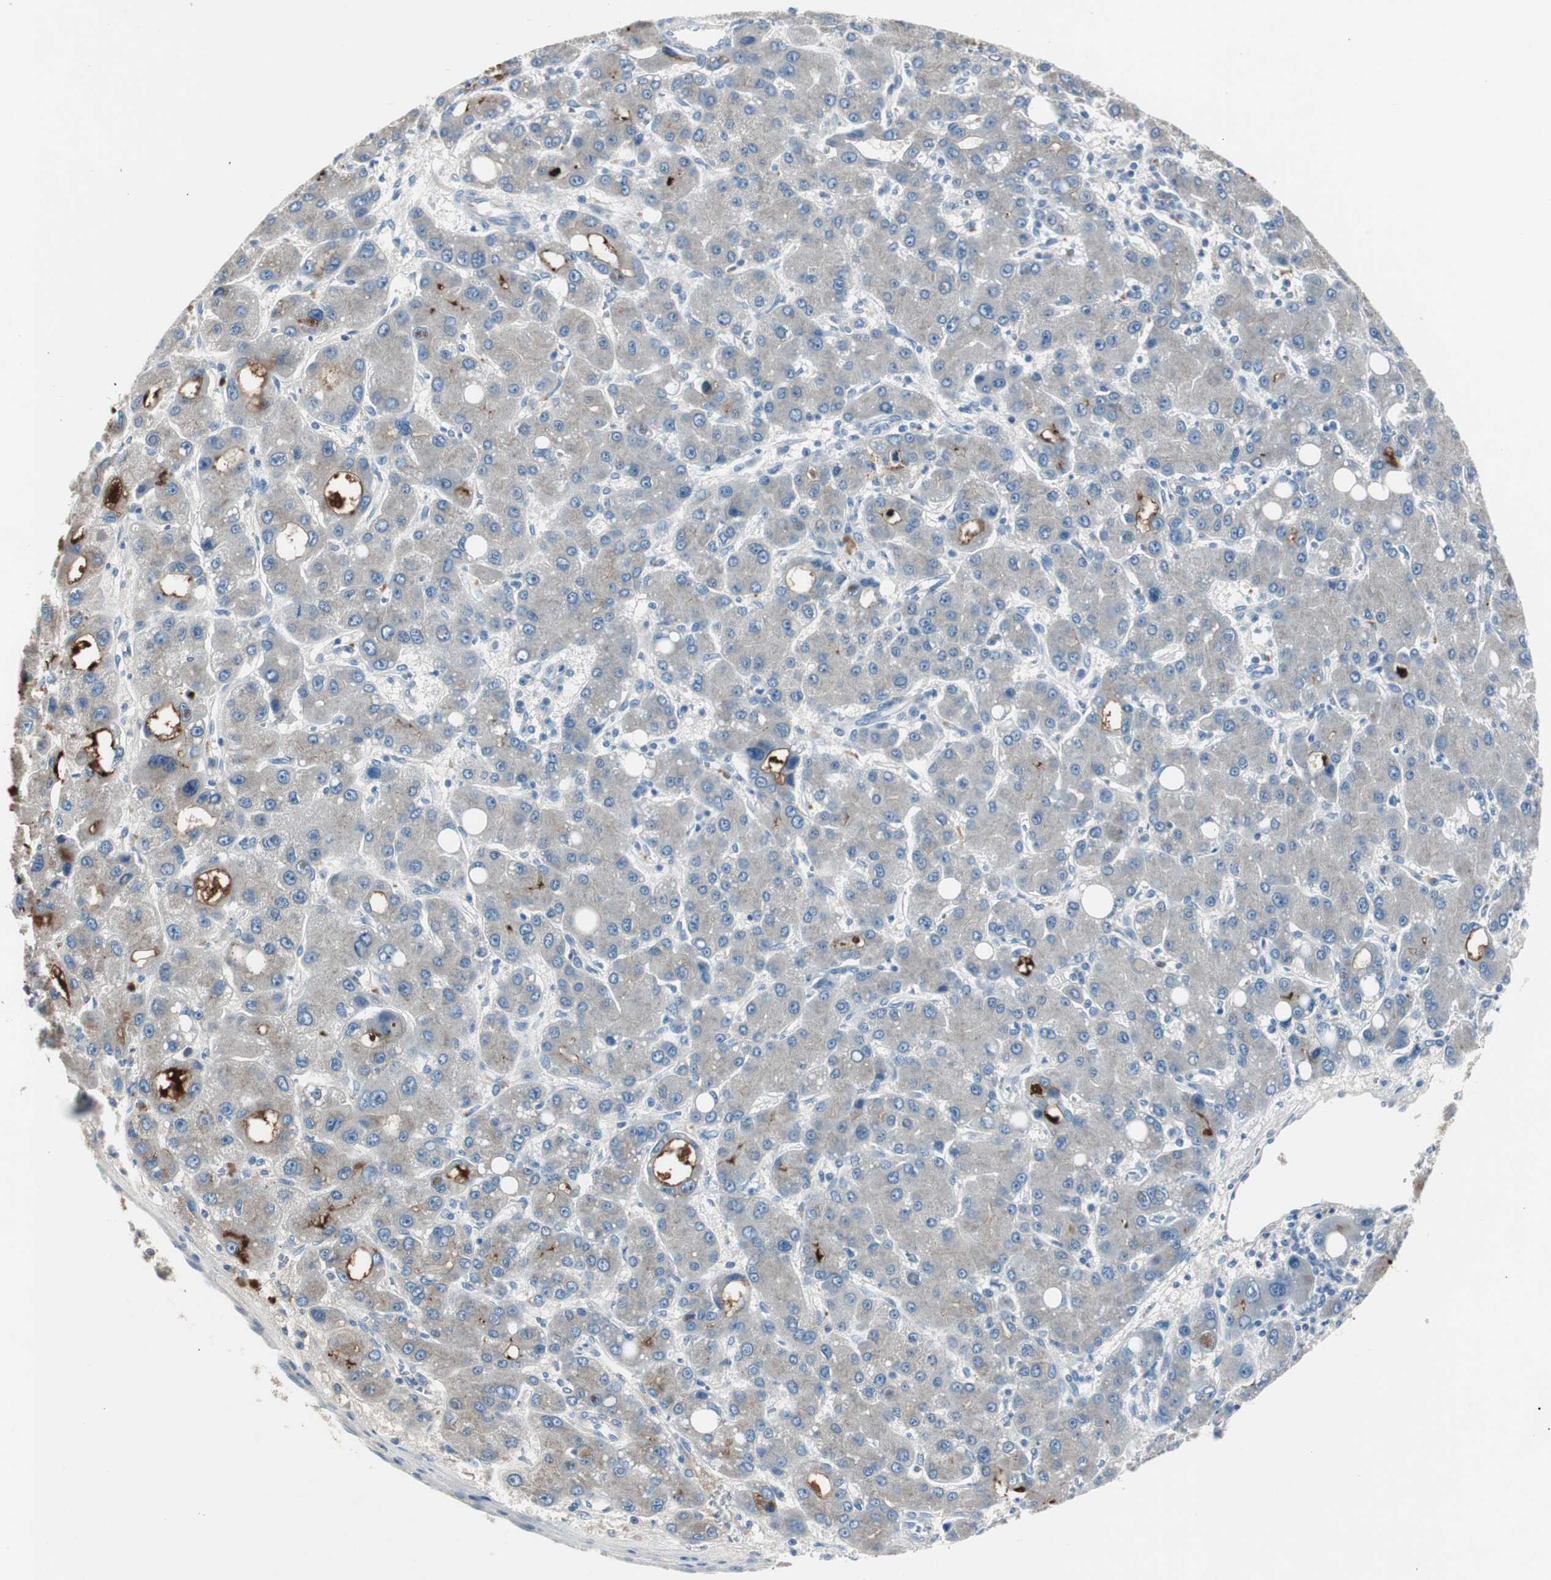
{"staining": {"intensity": "moderate", "quantity": "<25%", "location": "cytoplasmic/membranous"}, "tissue": "liver cancer", "cell_type": "Tumor cells", "image_type": "cancer", "snomed": [{"axis": "morphology", "description": "Carcinoma, Hepatocellular, NOS"}, {"axis": "topography", "description": "Liver"}], "caption": "There is low levels of moderate cytoplasmic/membranous positivity in tumor cells of liver cancer (hepatocellular carcinoma), as demonstrated by immunohistochemical staining (brown color).", "gene": "SERPINF1", "patient": {"sex": "male", "age": 55}}